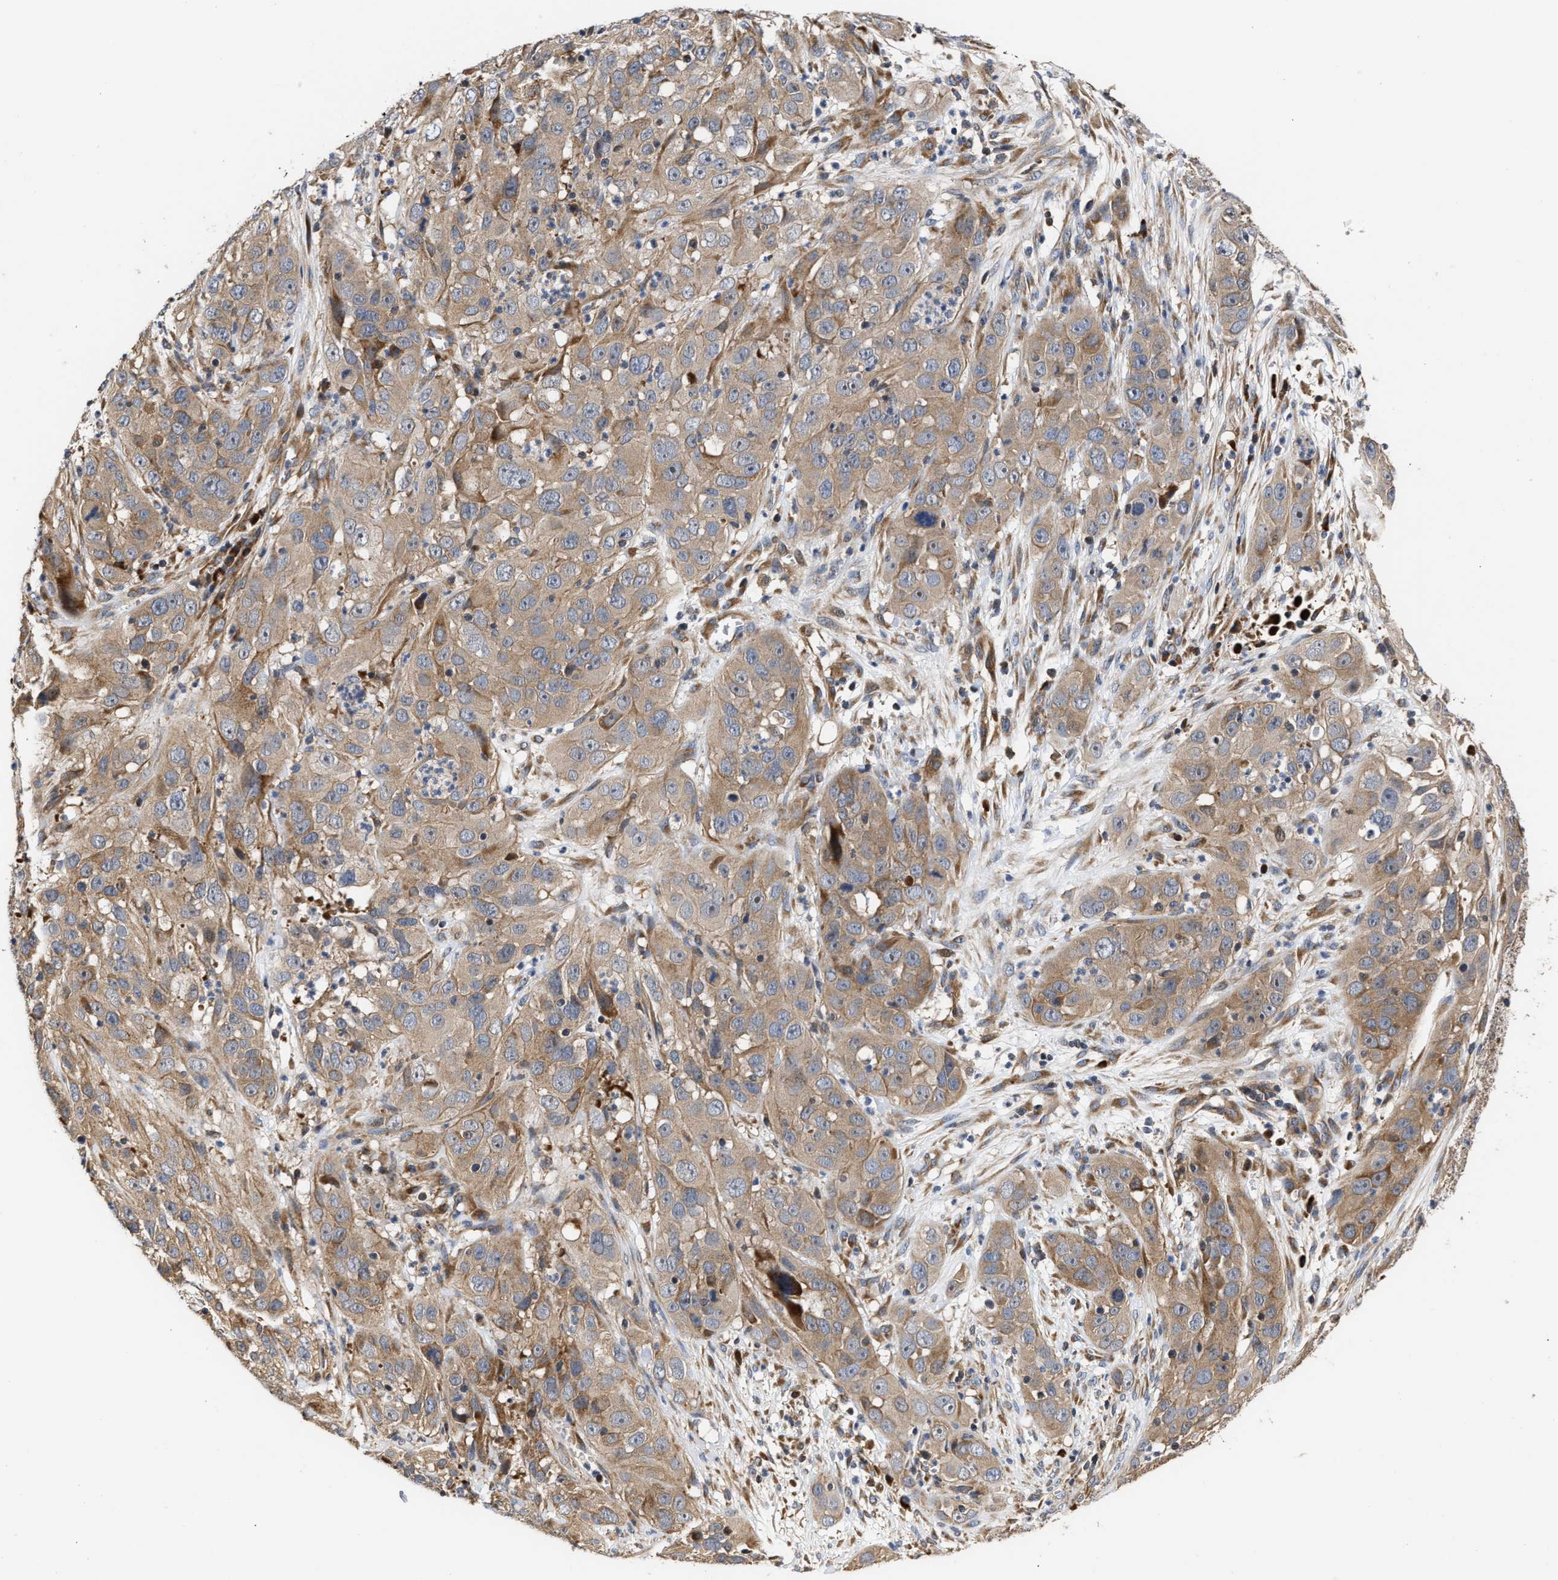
{"staining": {"intensity": "moderate", "quantity": ">75%", "location": "cytoplasmic/membranous"}, "tissue": "cervical cancer", "cell_type": "Tumor cells", "image_type": "cancer", "snomed": [{"axis": "morphology", "description": "Squamous cell carcinoma, NOS"}, {"axis": "topography", "description": "Cervix"}], "caption": "Tumor cells show medium levels of moderate cytoplasmic/membranous expression in approximately >75% of cells in cervical cancer (squamous cell carcinoma).", "gene": "CLIP2", "patient": {"sex": "female", "age": 32}}